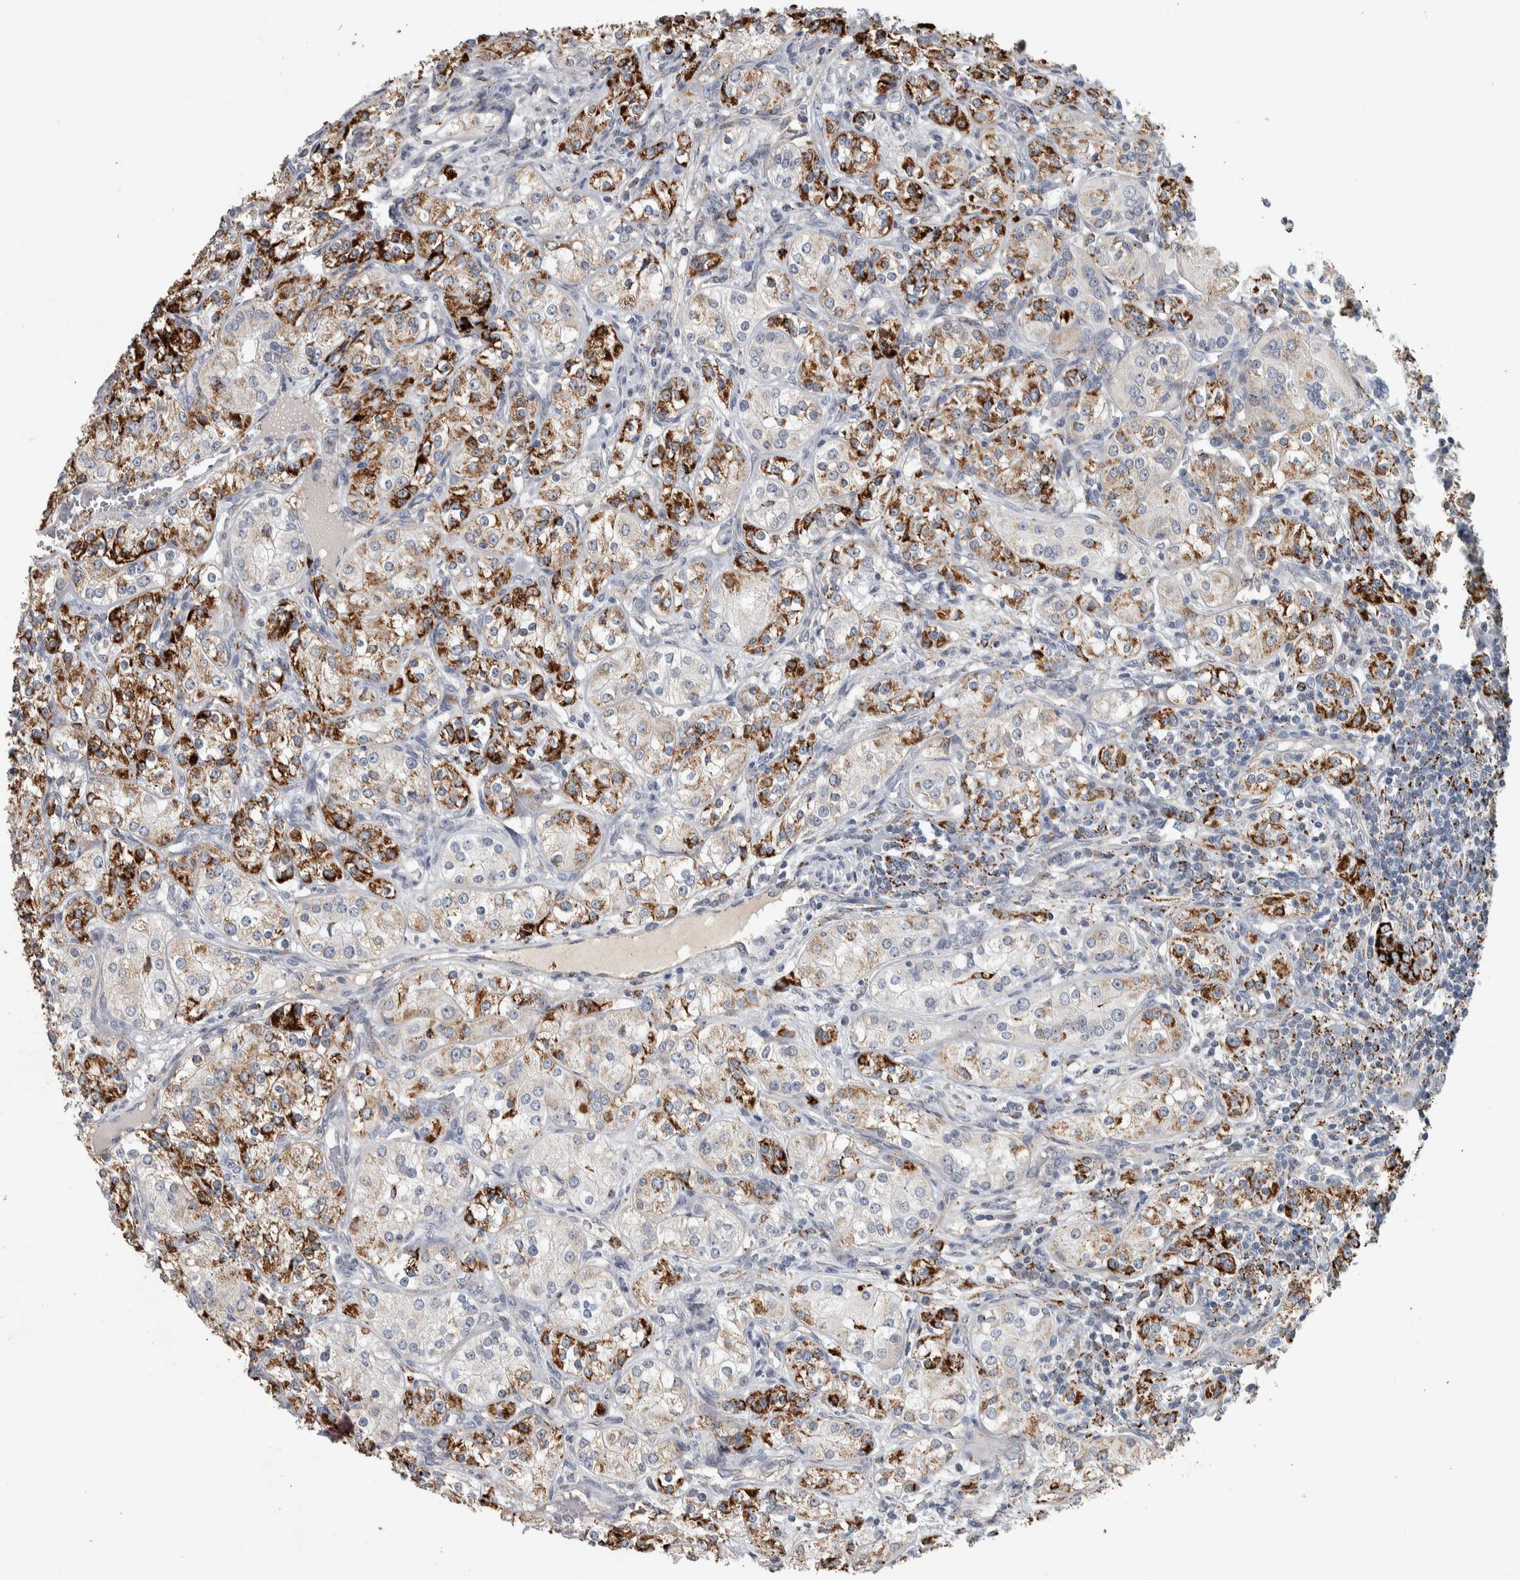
{"staining": {"intensity": "strong", "quantity": "25%-75%", "location": "cytoplasmic/membranous"}, "tissue": "renal cancer", "cell_type": "Tumor cells", "image_type": "cancer", "snomed": [{"axis": "morphology", "description": "Adenocarcinoma, NOS"}, {"axis": "topography", "description": "Kidney"}], "caption": "Protein analysis of renal cancer (adenocarcinoma) tissue demonstrates strong cytoplasmic/membranous expression in approximately 25%-75% of tumor cells.", "gene": "FAM78A", "patient": {"sex": "male", "age": 77}}